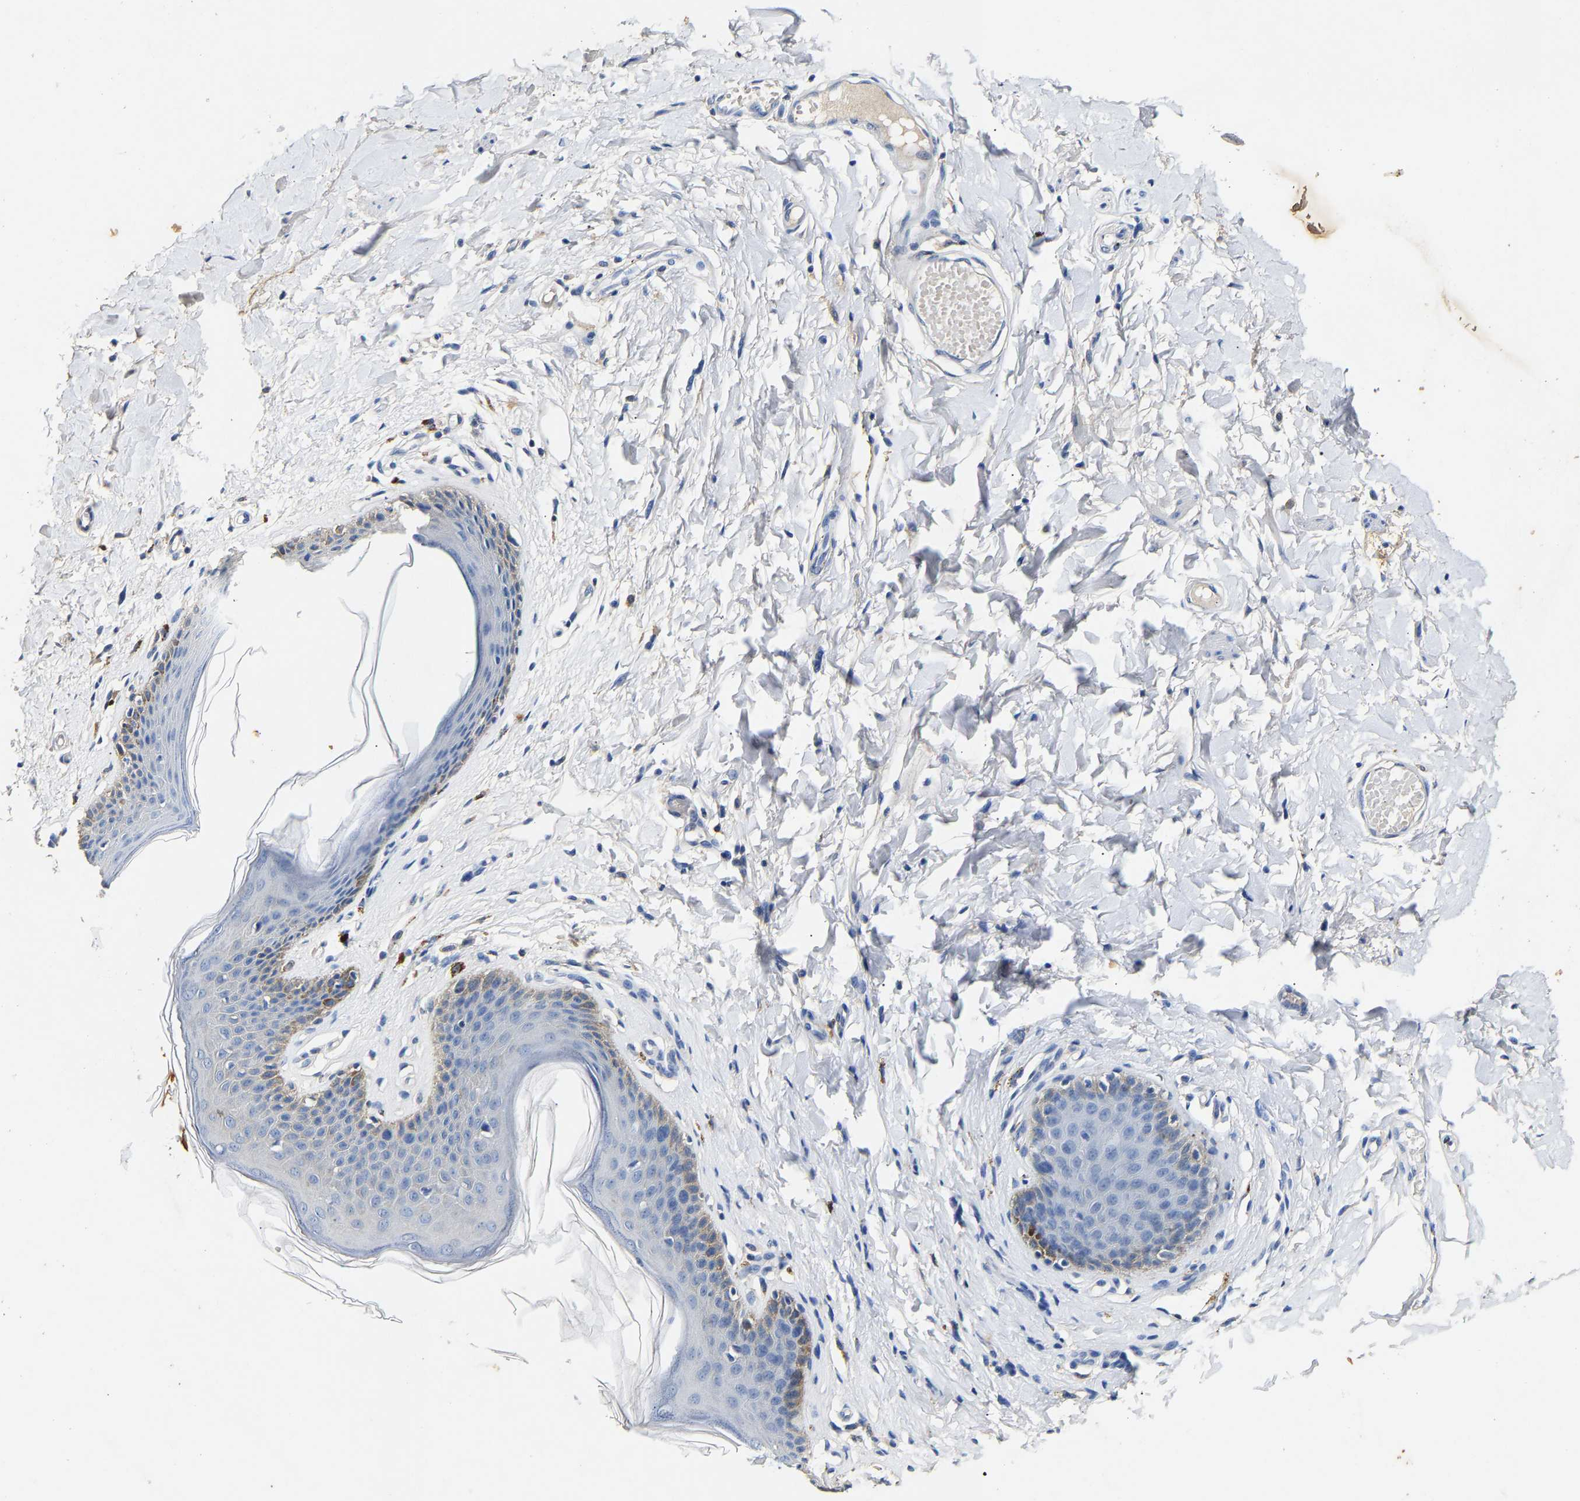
{"staining": {"intensity": "negative", "quantity": "none", "location": "none"}, "tissue": "skin", "cell_type": "Epidermal cells", "image_type": "normal", "snomed": [{"axis": "morphology", "description": "Normal tissue, NOS"}, {"axis": "topography", "description": "Vulva"}], "caption": "Human skin stained for a protein using immunohistochemistry (IHC) exhibits no staining in epidermal cells.", "gene": "SLCO2B1", "patient": {"sex": "female", "age": 66}}